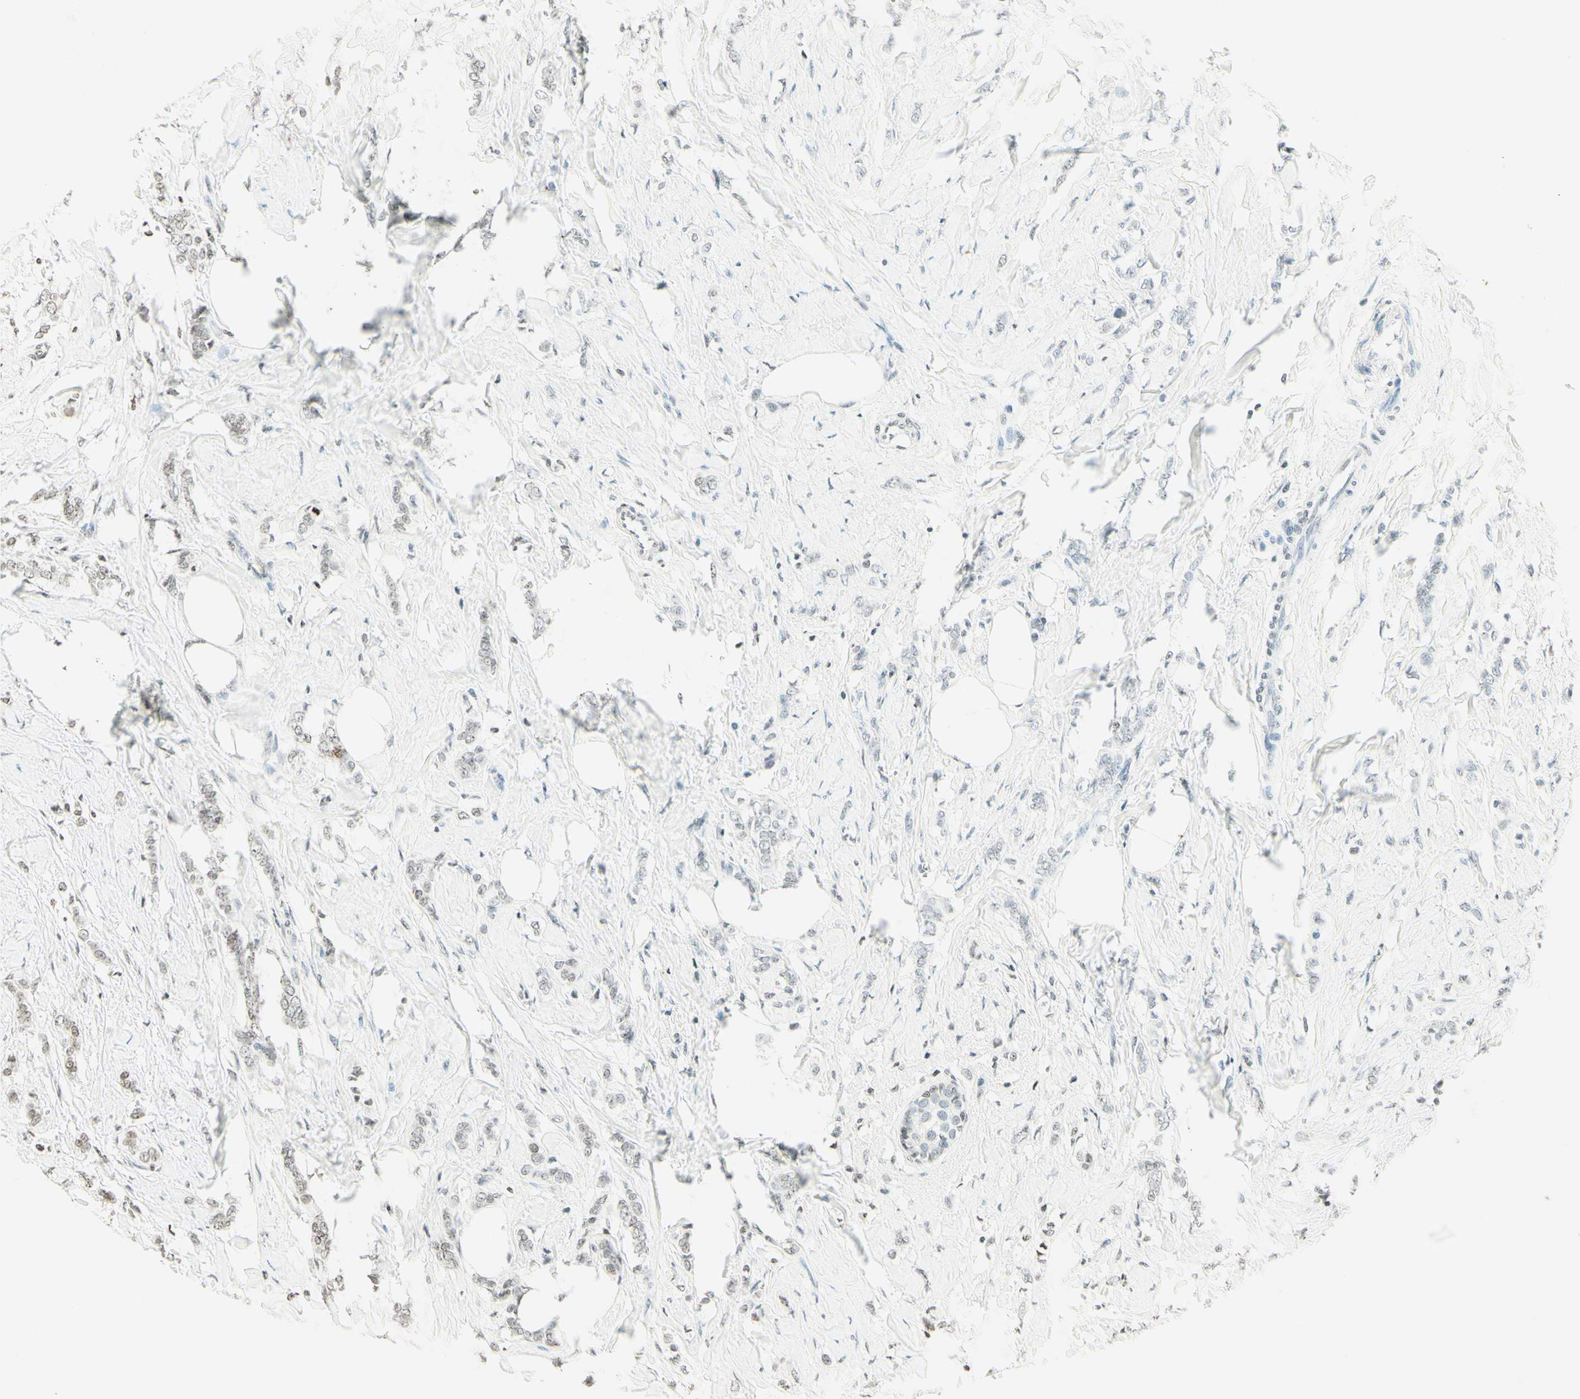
{"staining": {"intensity": "weak", "quantity": "25%-75%", "location": "nuclear"}, "tissue": "breast cancer", "cell_type": "Tumor cells", "image_type": "cancer", "snomed": [{"axis": "morphology", "description": "Lobular carcinoma, in situ"}, {"axis": "morphology", "description": "Lobular carcinoma"}, {"axis": "topography", "description": "Breast"}], "caption": "High-power microscopy captured an immunohistochemistry (IHC) photomicrograph of breast cancer (lobular carcinoma), revealing weak nuclear staining in about 25%-75% of tumor cells. The staining was performed using DAB, with brown indicating positive protein expression. Nuclei are stained blue with hematoxylin.", "gene": "MSH2", "patient": {"sex": "female", "age": 41}}